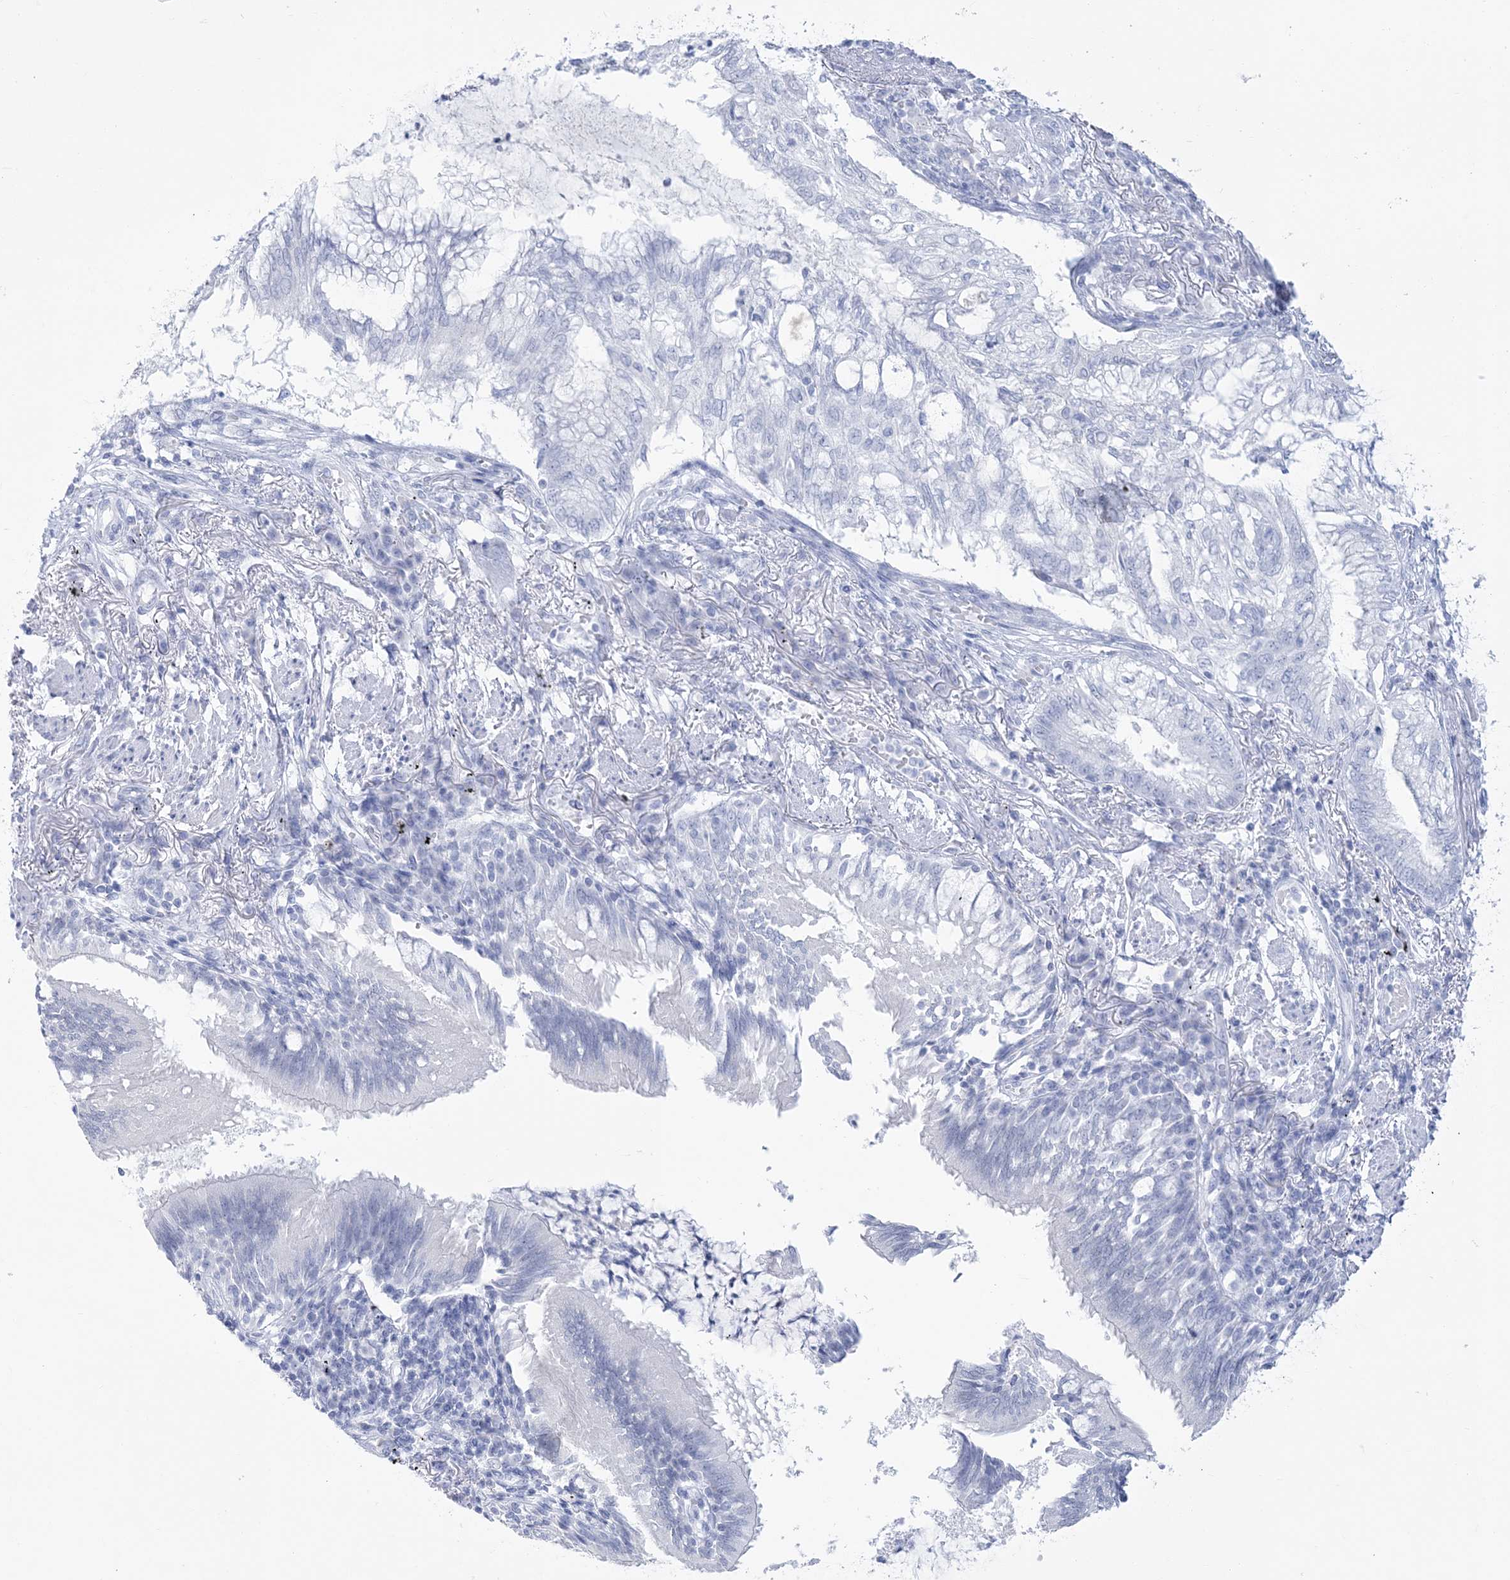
{"staining": {"intensity": "negative", "quantity": "none", "location": "none"}, "tissue": "lung cancer", "cell_type": "Tumor cells", "image_type": "cancer", "snomed": [{"axis": "morphology", "description": "Adenocarcinoma, NOS"}, {"axis": "topography", "description": "Lung"}], "caption": "Lung cancer was stained to show a protein in brown. There is no significant expression in tumor cells.", "gene": "RBP2", "patient": {"sex": "female", "age": 70}}